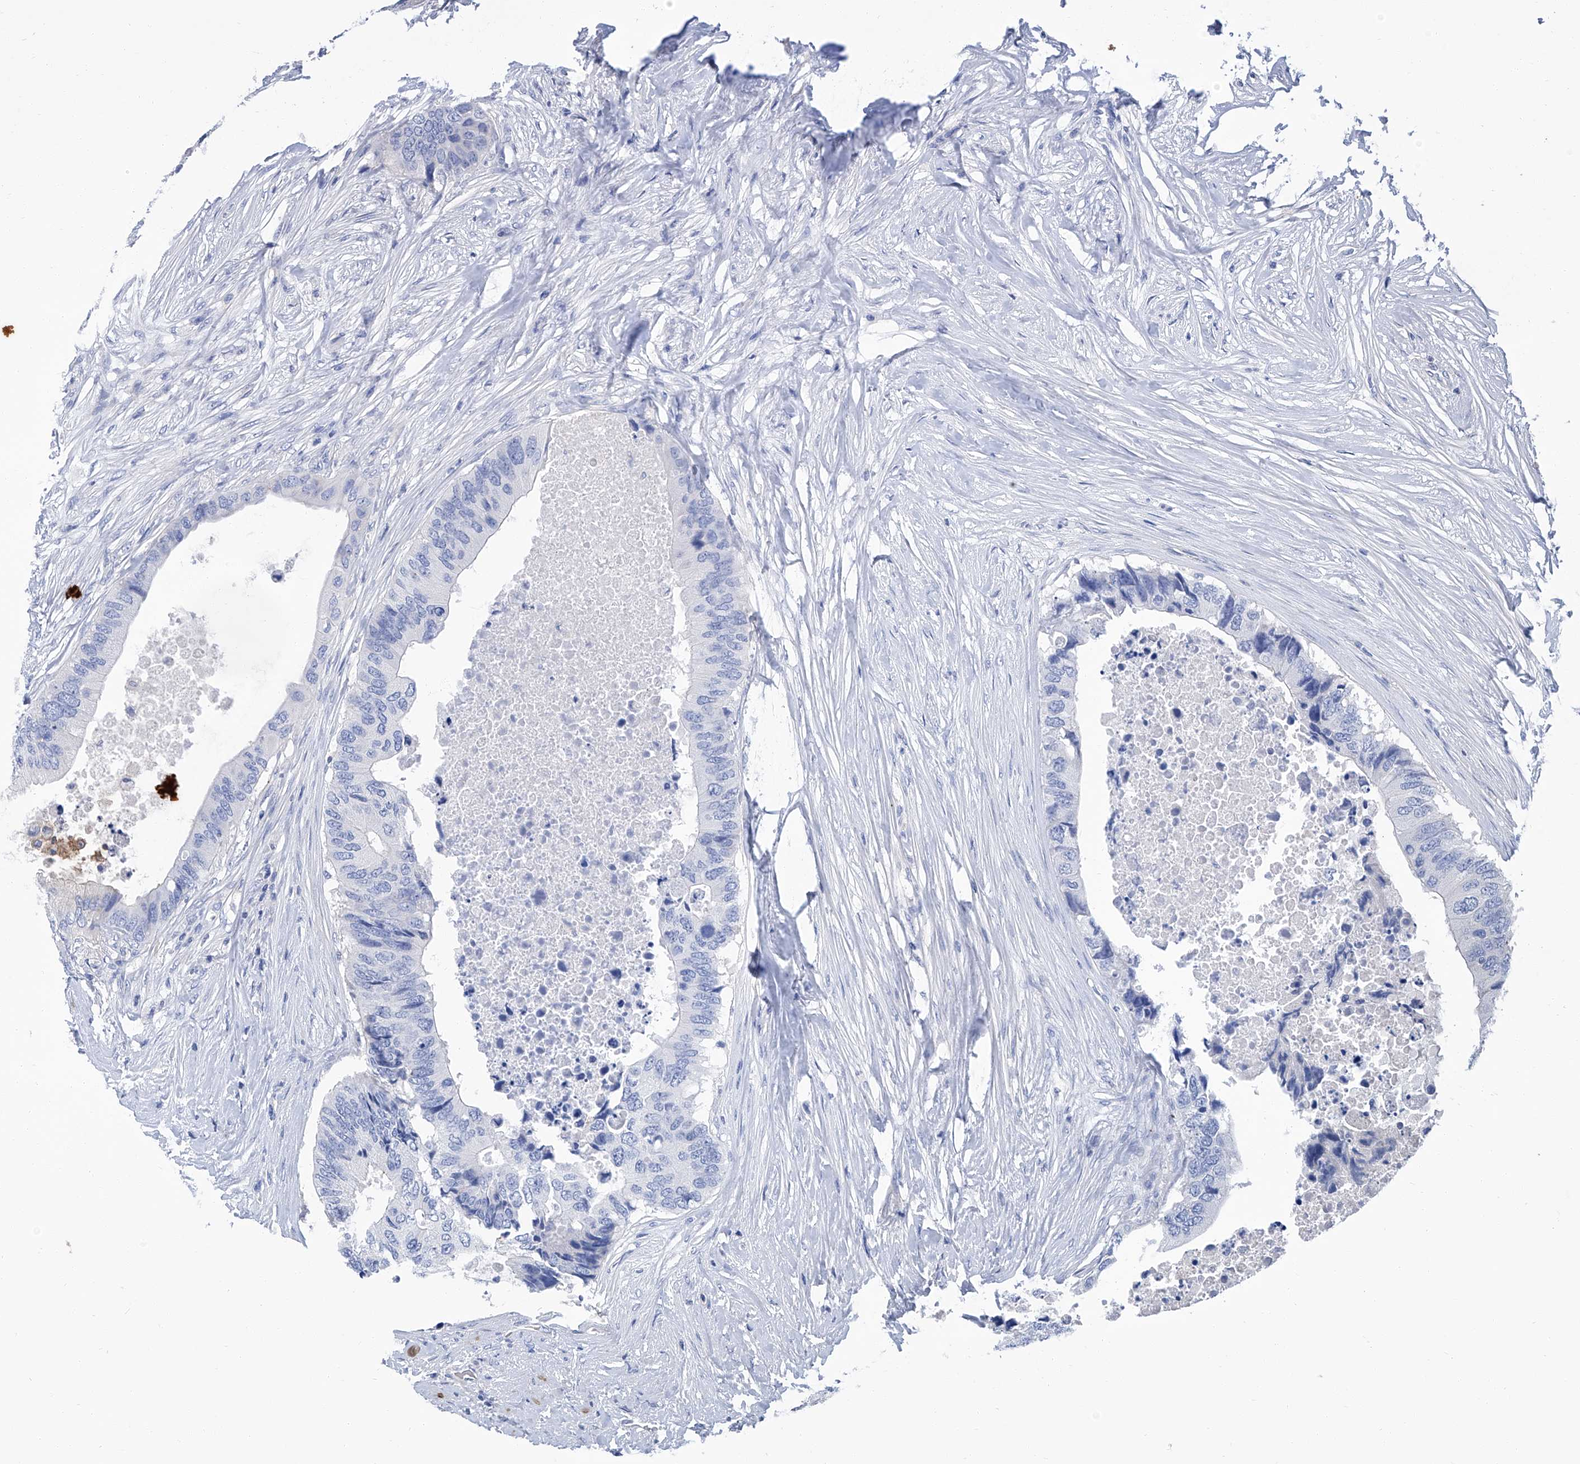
{"staining": {"intensity": "negative", "quantity": "none", "location": "none"}, "tissue": "colorectal cancer", "cell_type": "Tumor cells", "image_type": "cancer", "snomed": [{"axis": "morphology", "description": "Adenocarcinoma, NOS"}, {"axis": "topography", "description": "Colon"}], "caption": "Tumor cells are negative for protein expression in human colorectal cancer (adenocarcinoma). (DAB immunohistochemistry (IHC) visualized using brightfield microscopy, high magnification).", "gene": "GPT", "patient": {"sex": "male", "age": 71}}